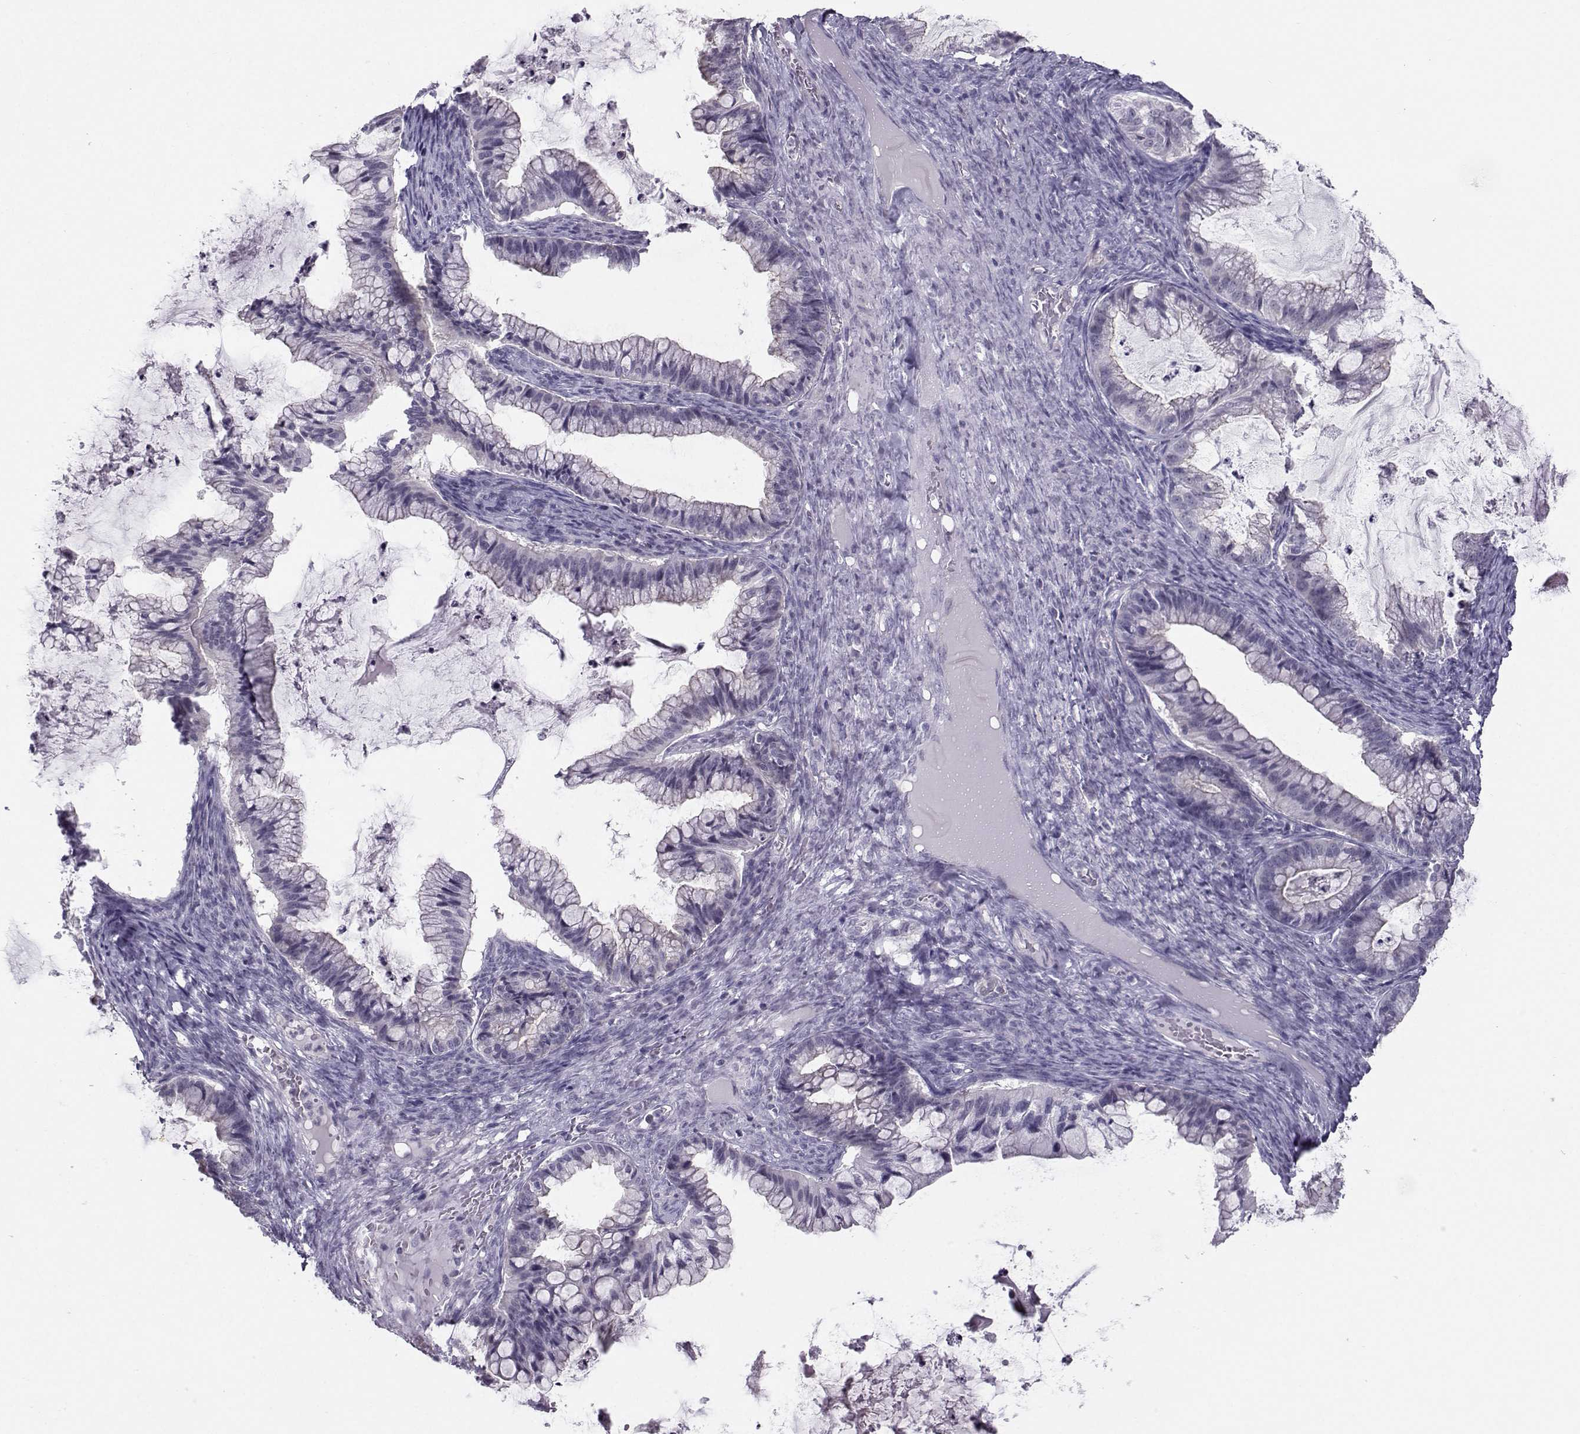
{"staining": {"intensity": "negative", "quantity": "none", "location": "none"}, "tissue": "ovarian cancer", "cell_type": "Tumor cells", "image_type": "cancer", "snomed": [{"axis": "morphology", "description": "Cystadenocarcinoma, mucinous, NOS"}, {"axis": "topography", "description": "Ovary"}], "caption": "This is an immunohistochemistry photomicrograph of ovarian cancer (mucinous cystadenocarcinoma). There is no expression in tumor cells.", "gene": "MAST1", "patient": {"sex": "female", "age": 57}}